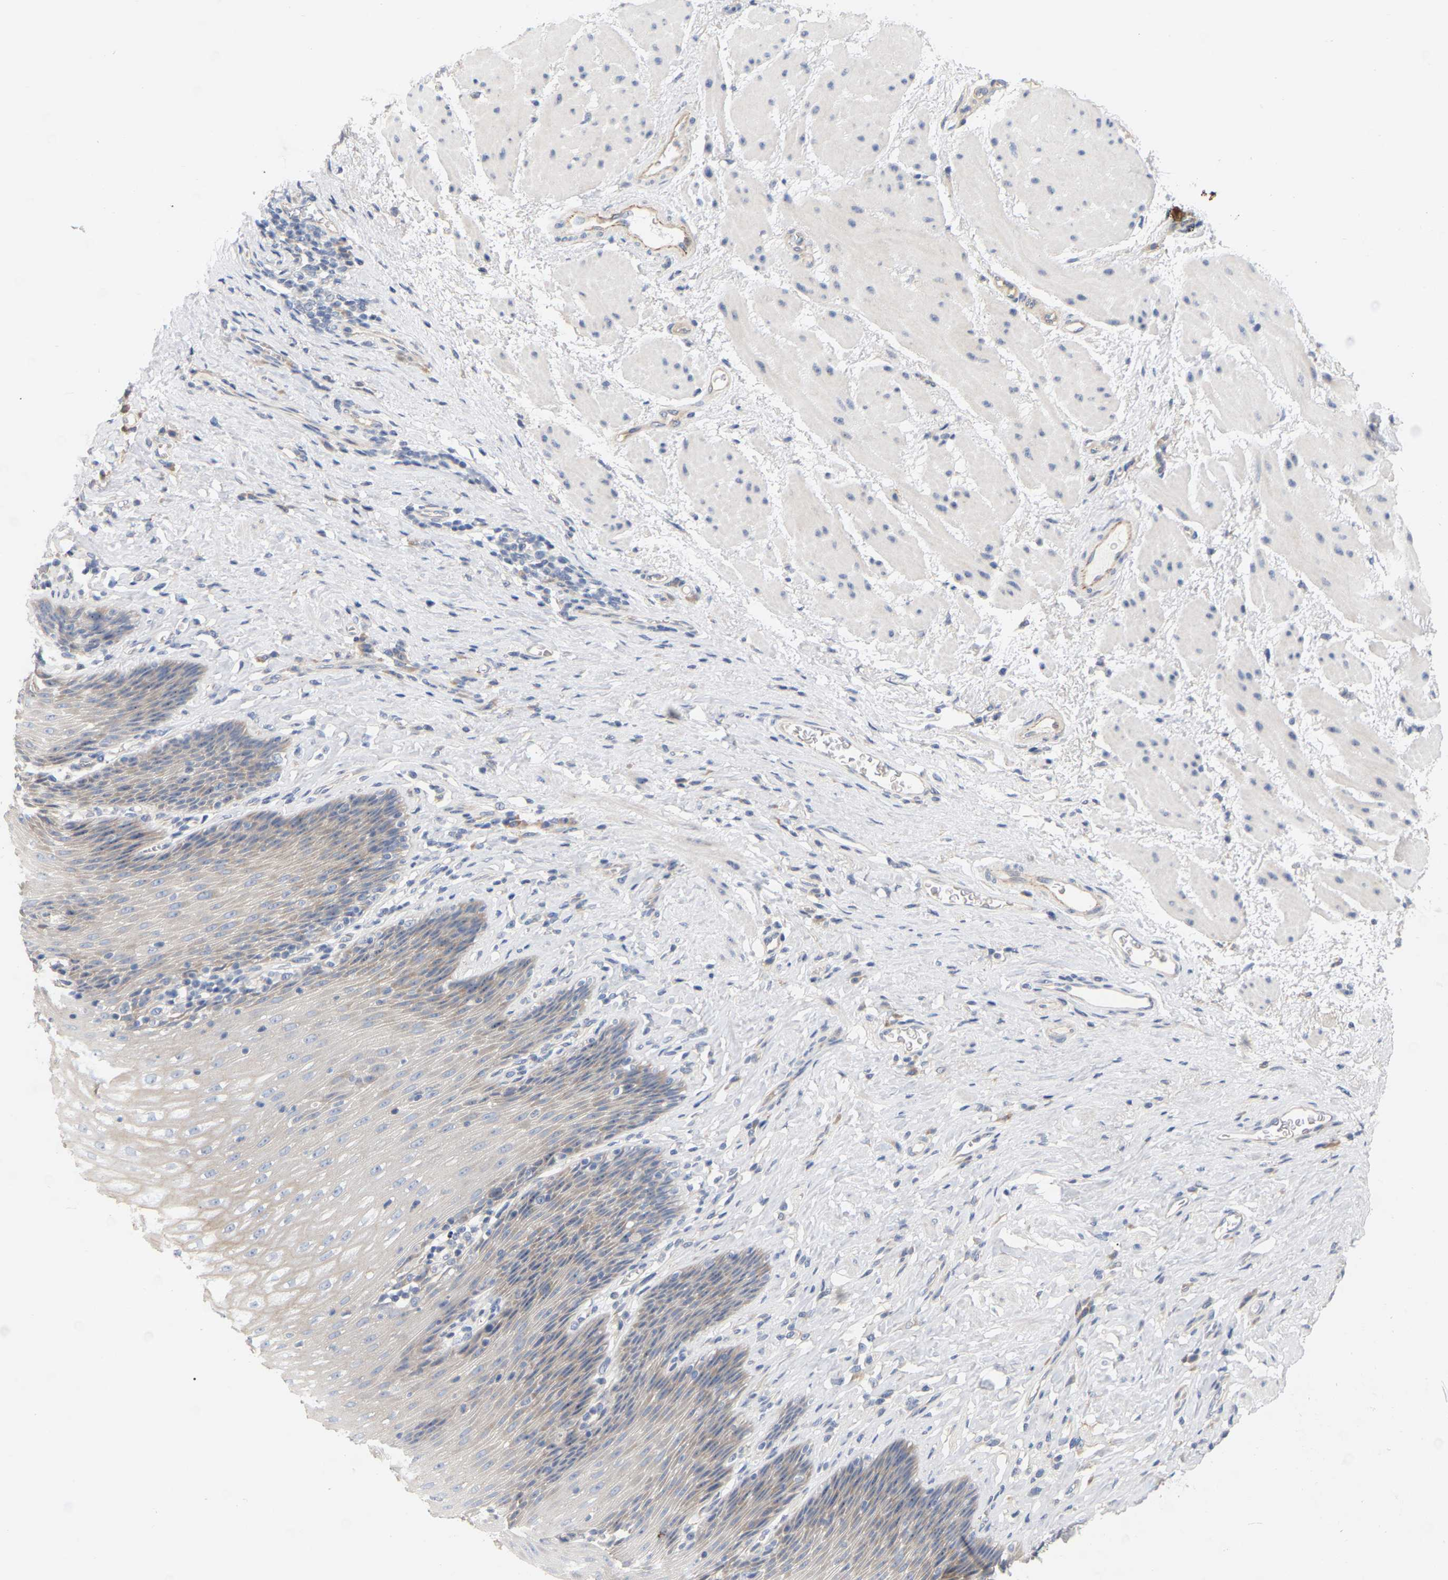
{"staining": {"intensity": "weak", "quantity": ">75%", "location": "cytoplasmic/membranous"}, "tissue": "esophagus", "cell_type": "Squamous epithelial cells", "image_type": "normal", "snomed": [{"axis": "morphology", "description": "Normal tissue, NOS"}, {"axis": "topography", "description": "Esophagus"}], "caption": "IHC image of unremarkable esophagus: esophagus stained using immunohistochemistry shows low levels of weak protein expression localized specifically in the cytoplasmic/membranous of squamous epithelial cells, appearing as a cytoplasmic/membranous brown color.", "gene": "MINDY4", "patient": {"sex": "female", "age": 61}}